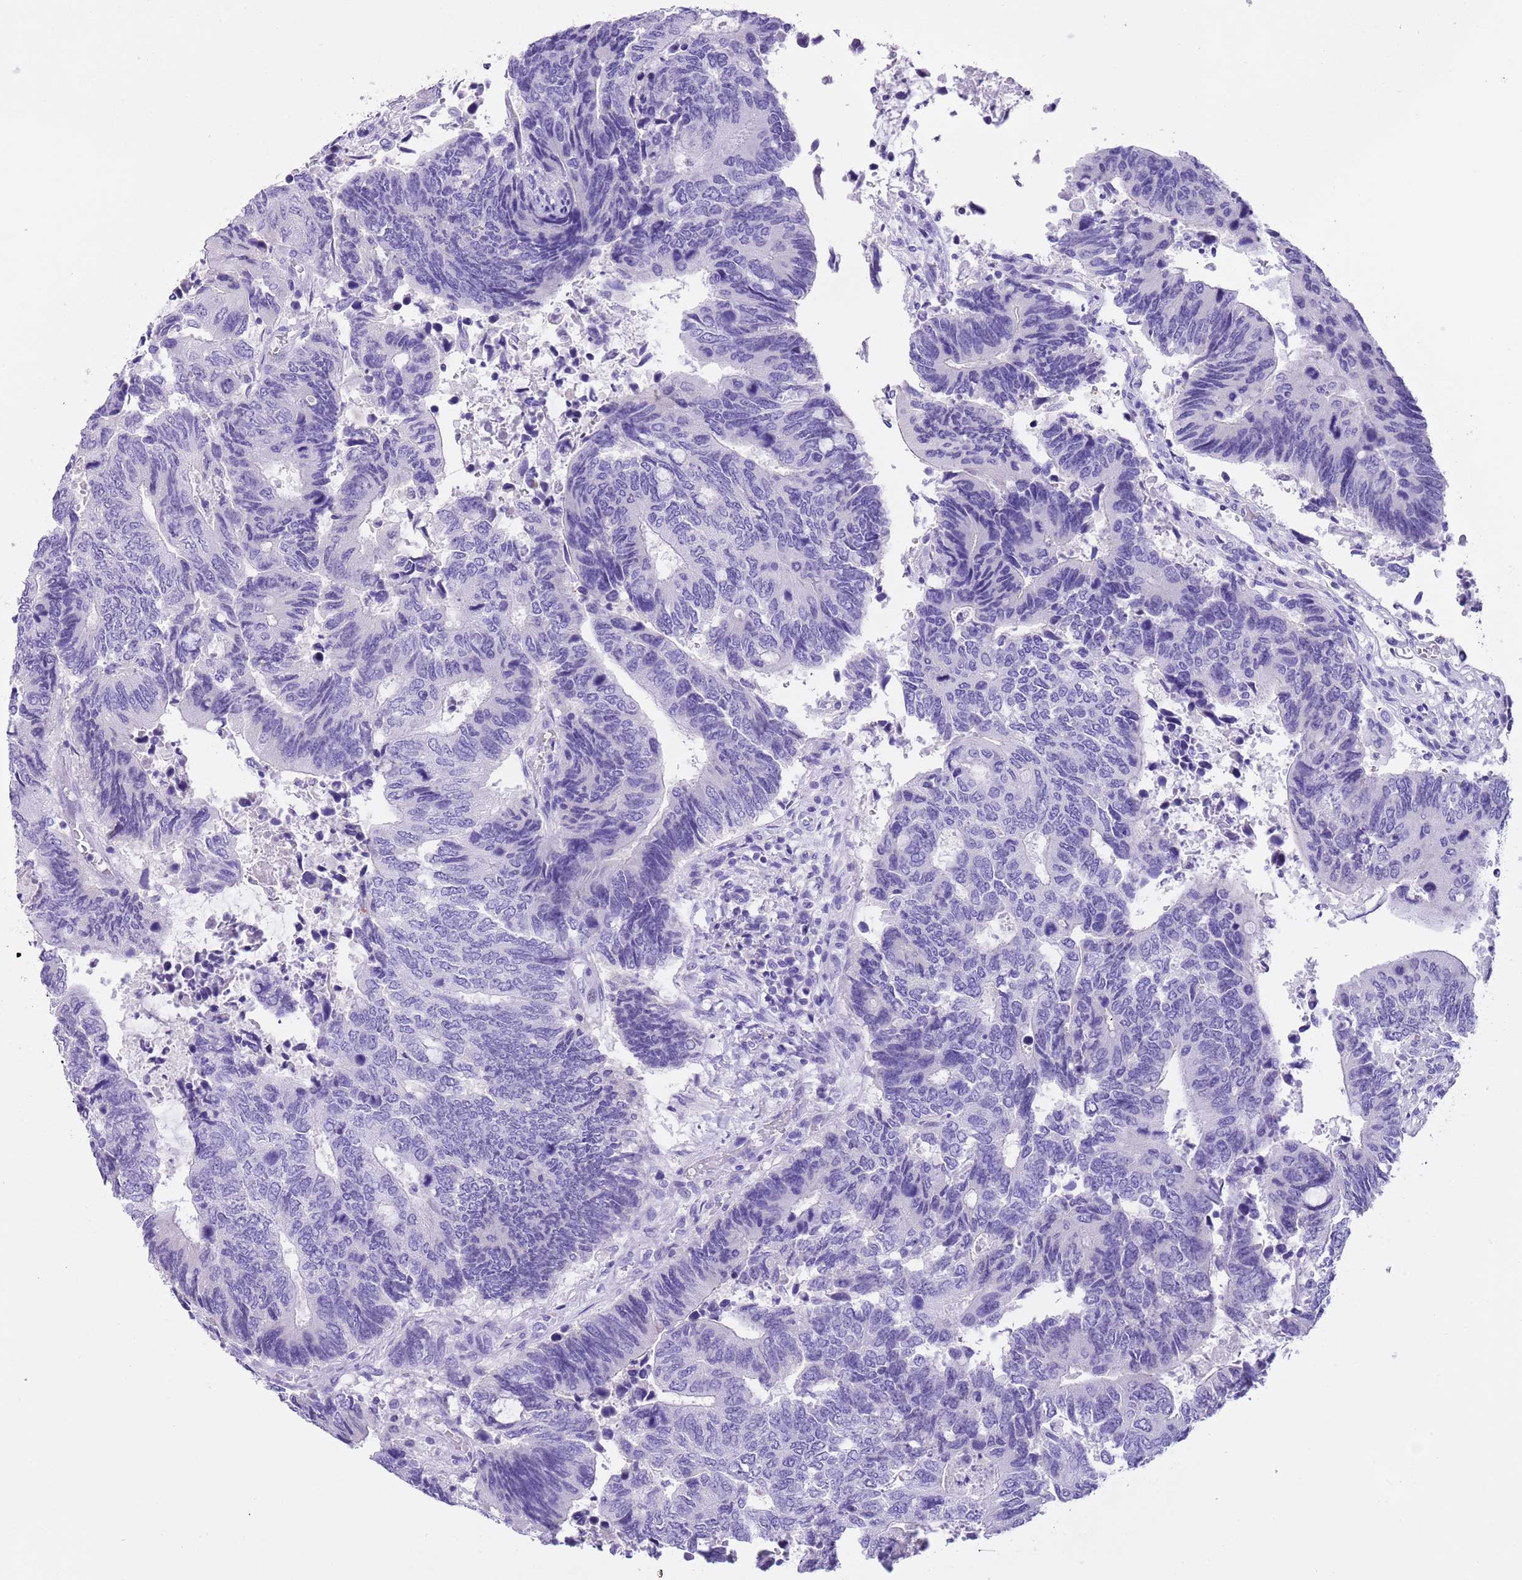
{"staining": {"intensity": "negative", "quantity": "none", "location": "none"}, "tissue": "colorectal cancer", "cell_type": "Tumor cells", "image_type": "cancer", "snomed": [{"axis": "morphology", "description": "Adenocarcinoma, NOS"}, {"axis": "topography", "description": "Colon"}], "caption": "Immunohistochemistry image of adenocarcinoma (colorectal) stained for a protein (brown), which shows no positivity in tumor cells.", "gene": "TBC1D10B", "patient": {"sex": "male", "age": 87}}